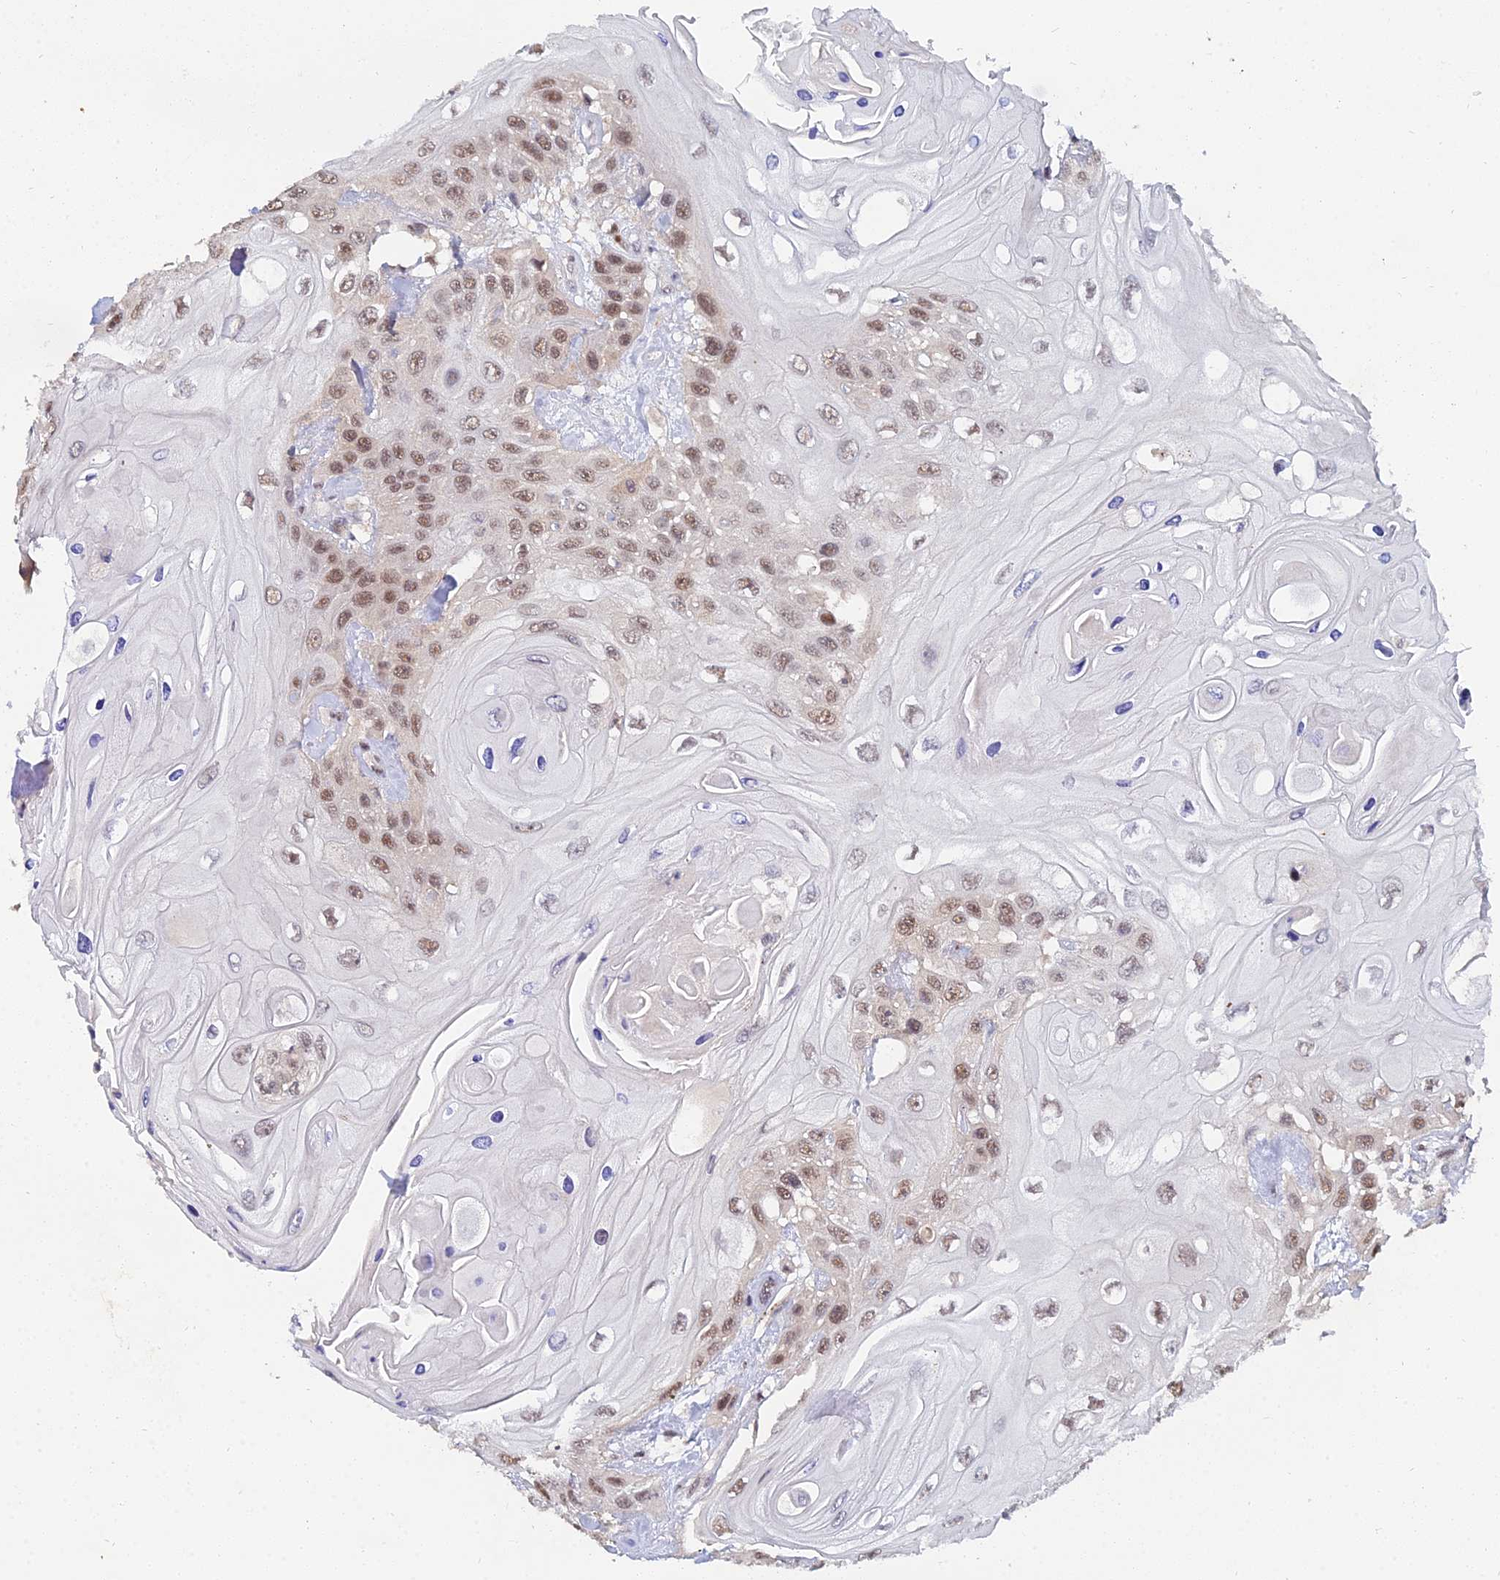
{"staining": {"intensity": "moderate", "quantity": "25%-75%", "location": "nuclear"}, "tissue": "head and neck cancer", "cell_type": "Tumor cells", "image_type": "cancer", "snomed": [{"axis": "morphology", "description": "Squamous cell carcinoma, NOS"}, {"axis": "topography", "description": "Head-Neck"}], "caption": "Head and neck squamous cell carcinoma was stained to show a protein in brown. There is medium levels of moderate nuclear positivity in about 25%-75% of tumor cells. Using DAB (brown) and hematoxylin (blue) stains, captured at high magnification using brightfield microscopy.", "gene": "THOC3", "patient": {"sex": "female", "age": 43}}